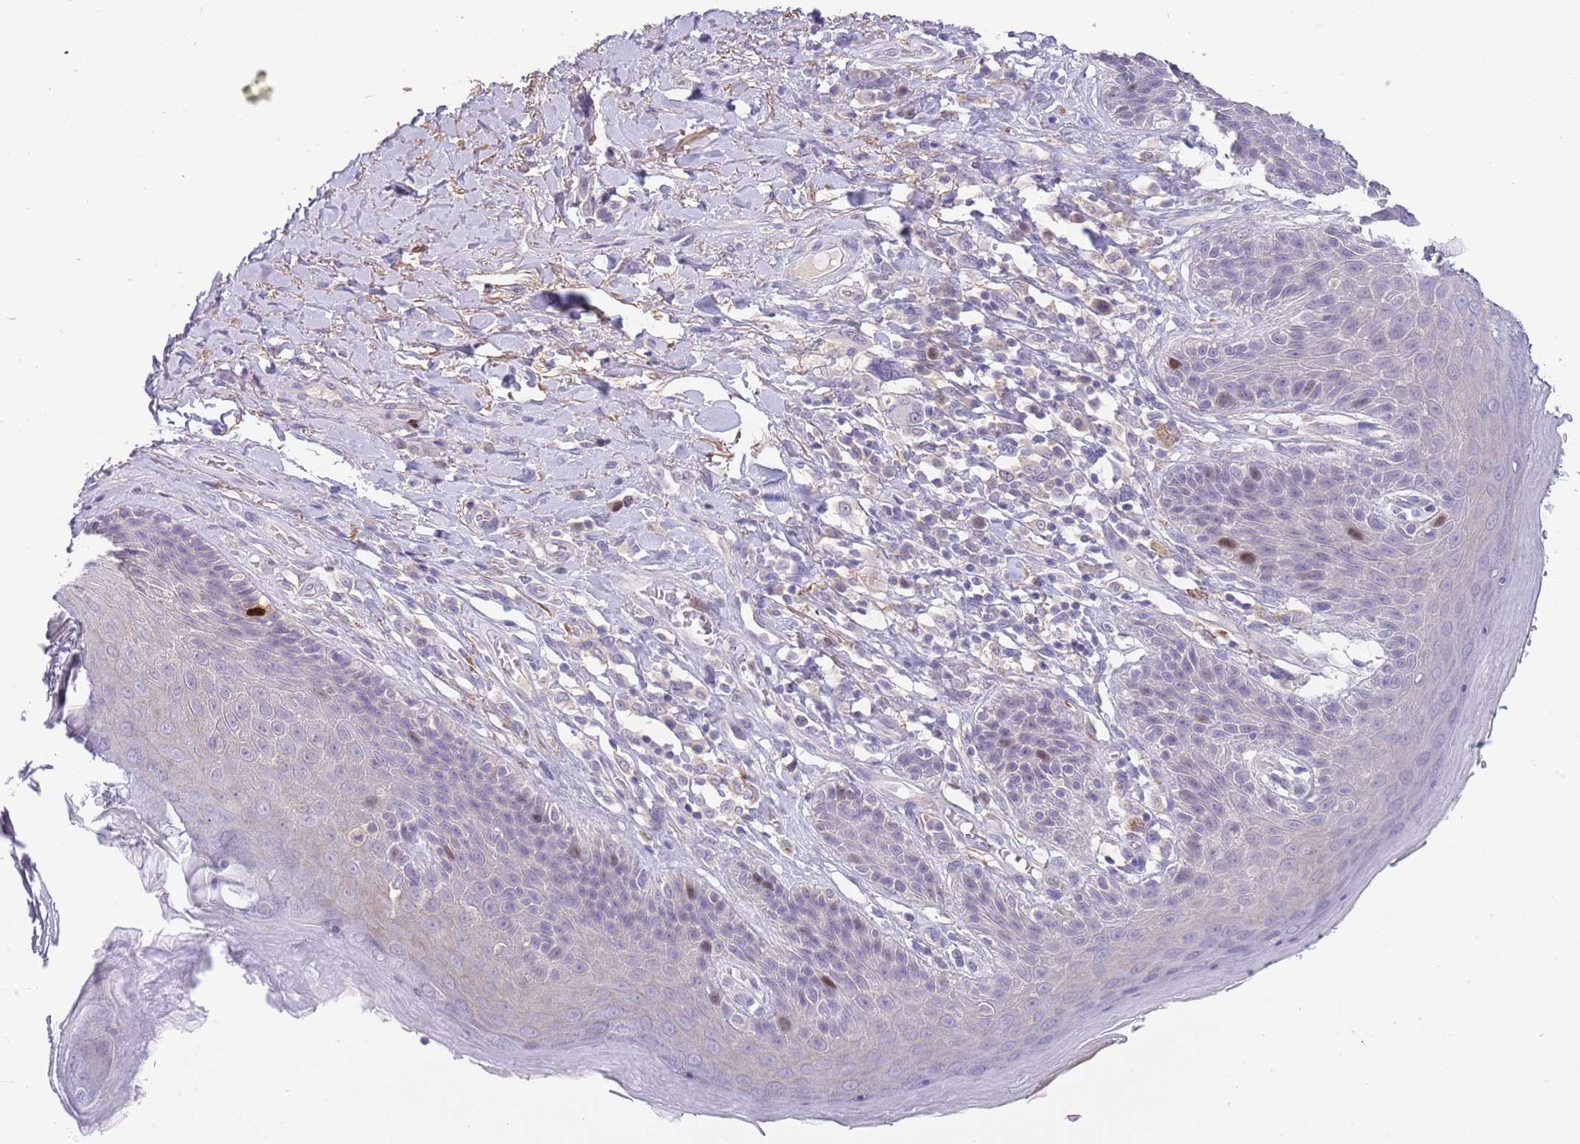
{"staining": {"intensity": "moderate", "quantity": "<25%", "location": "nuclear"}, "tissue": "skin", "cell_type": "Epidermal cells", "image_type": "normal", "snomed": [{"axis": "morphology", "description": "Normal tissue, NOS"}, {"axis": "topography", "description": "Anal"}], "caption": "IHC (DAB) staining of unremarkable skin reveals moderate nuclear protein positivity in about <25% of epidermal cells.", "gene": "PIMREG", "patient": {"sex": "female", "age": 89}}